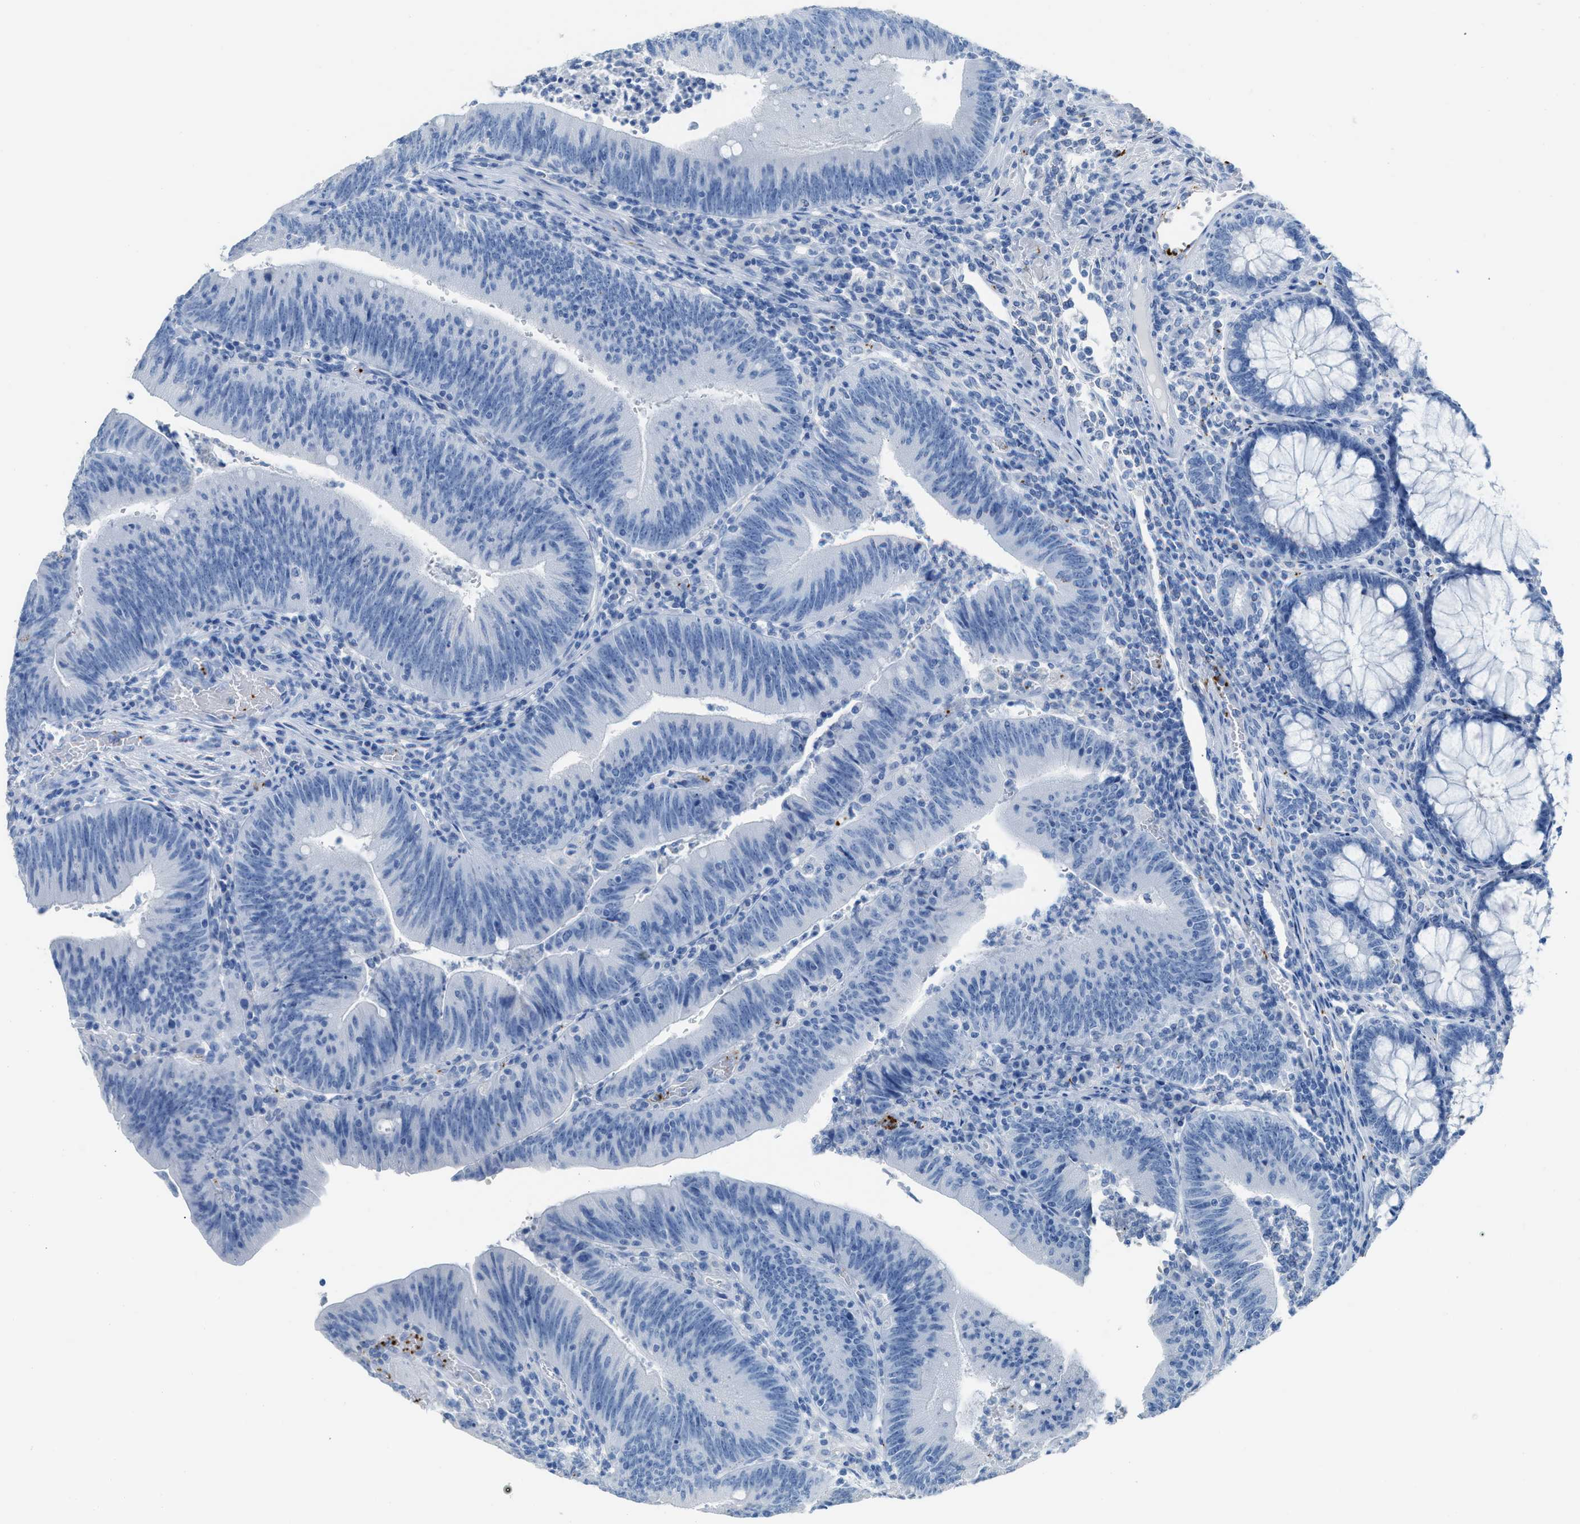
{"staining": {"intensity": "negative", "quantity": "none", "location": "none"}, "tissue": "colorectal cancer", "cell_type": "Tumor cells", "image_type": "cancer", "snomed": [{"axis": "morphology", "description": "Normal tissue, NOS"}, {"axis": "morphology", "description": "Adenocarcinoma, NOS"}, {"axis": "topography", "description": "Rectum"}], "caption": "Tumor cells show no significant staining in adenocarcinoma (colorectal).", "gene": "FAIM2", "patient": {"sex": "female", "age": 66}}